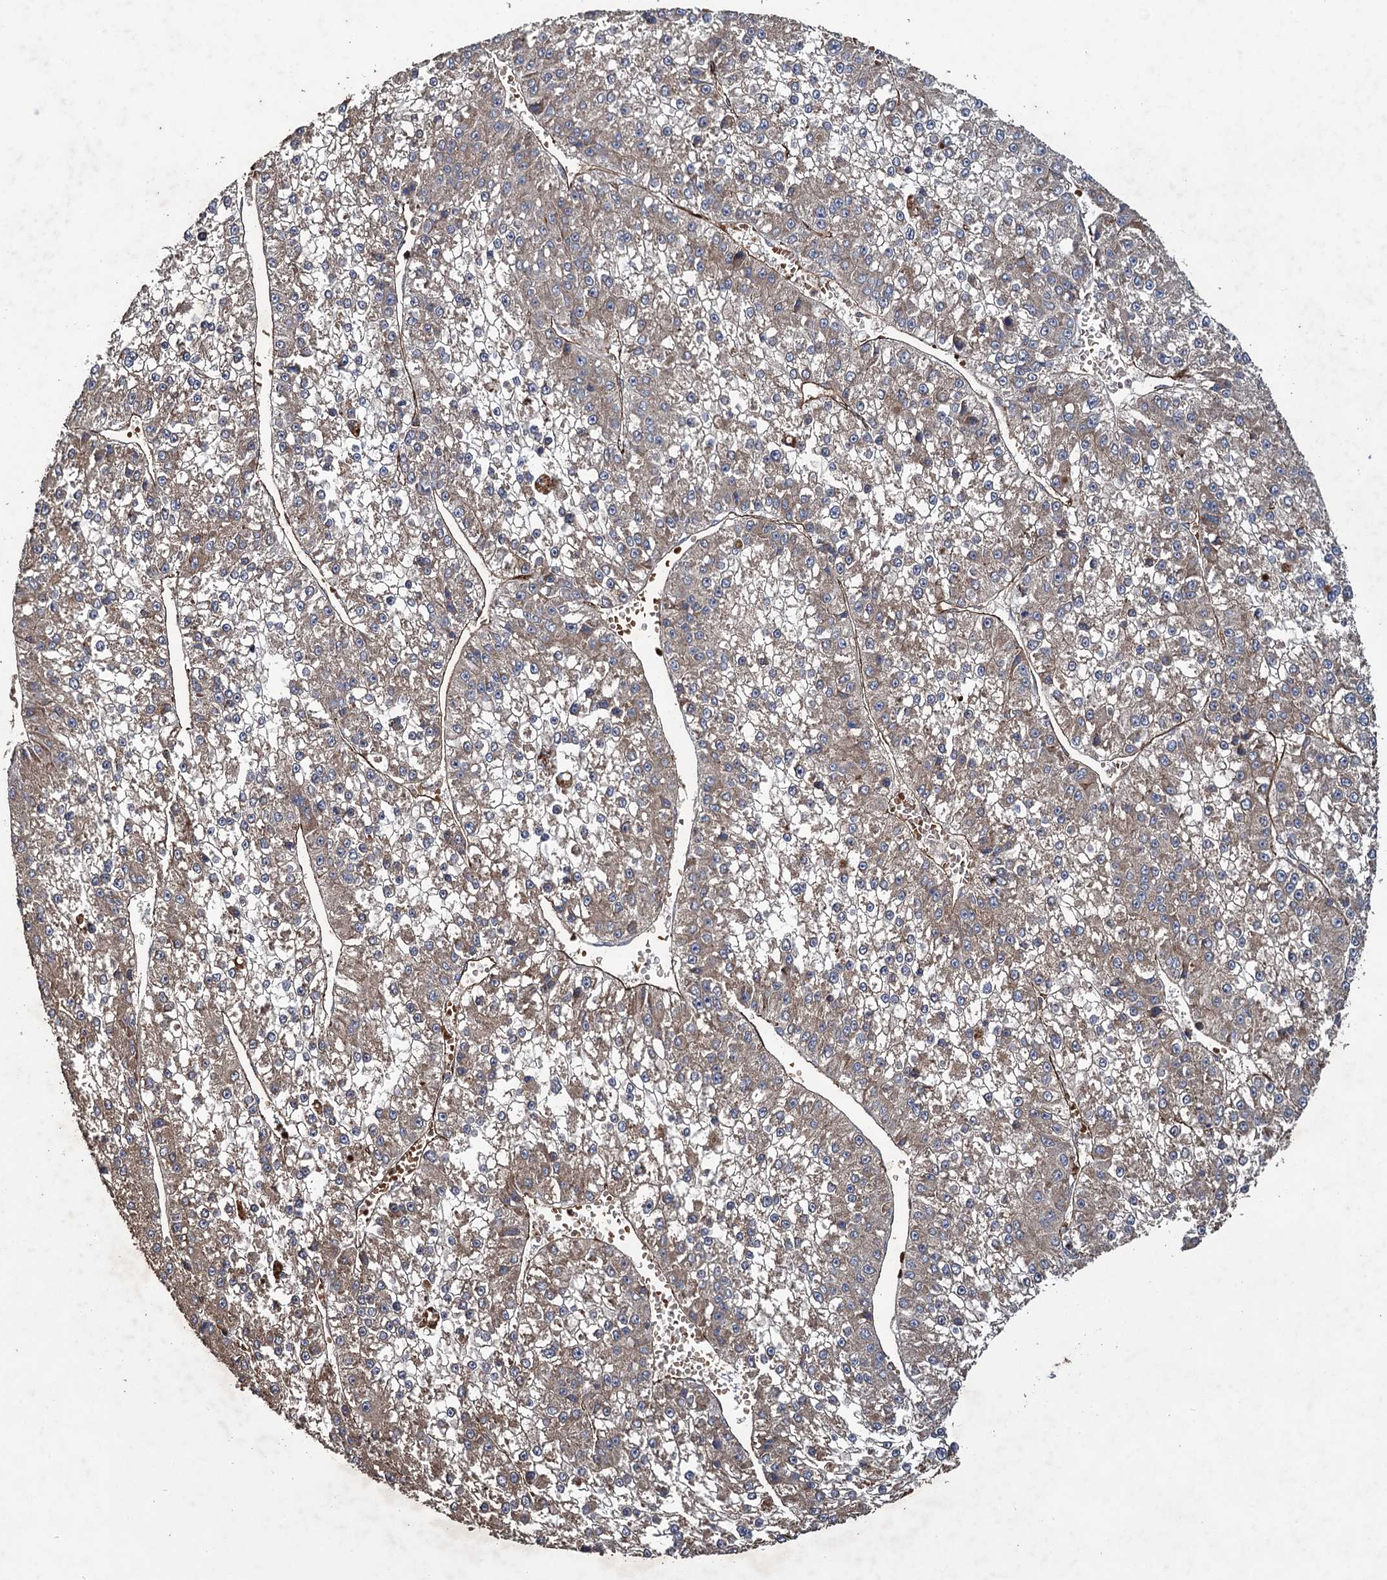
{"staining": {"intensity": "weak", "quantity": "25%-75%", "location": "cytoplasmic/membranous"}, "tissue": "liver cancer", "cell_type": "Tumor cells", "image_type": "cancer", "snomed": [{"axis": "morphology", "description": "Carcinoma, Hepatocellular, NOS"}, {"axis": "topography", "description": "Liver"}], "caption": "Liver cancer (hepatocellular carcinoma) tissue reveals weak cytoplasmic/membranous expression in approximately 25%-75% of tumor cells", "gene": "TXNDC11", "patient": {"sex": "female", "age": 73}}